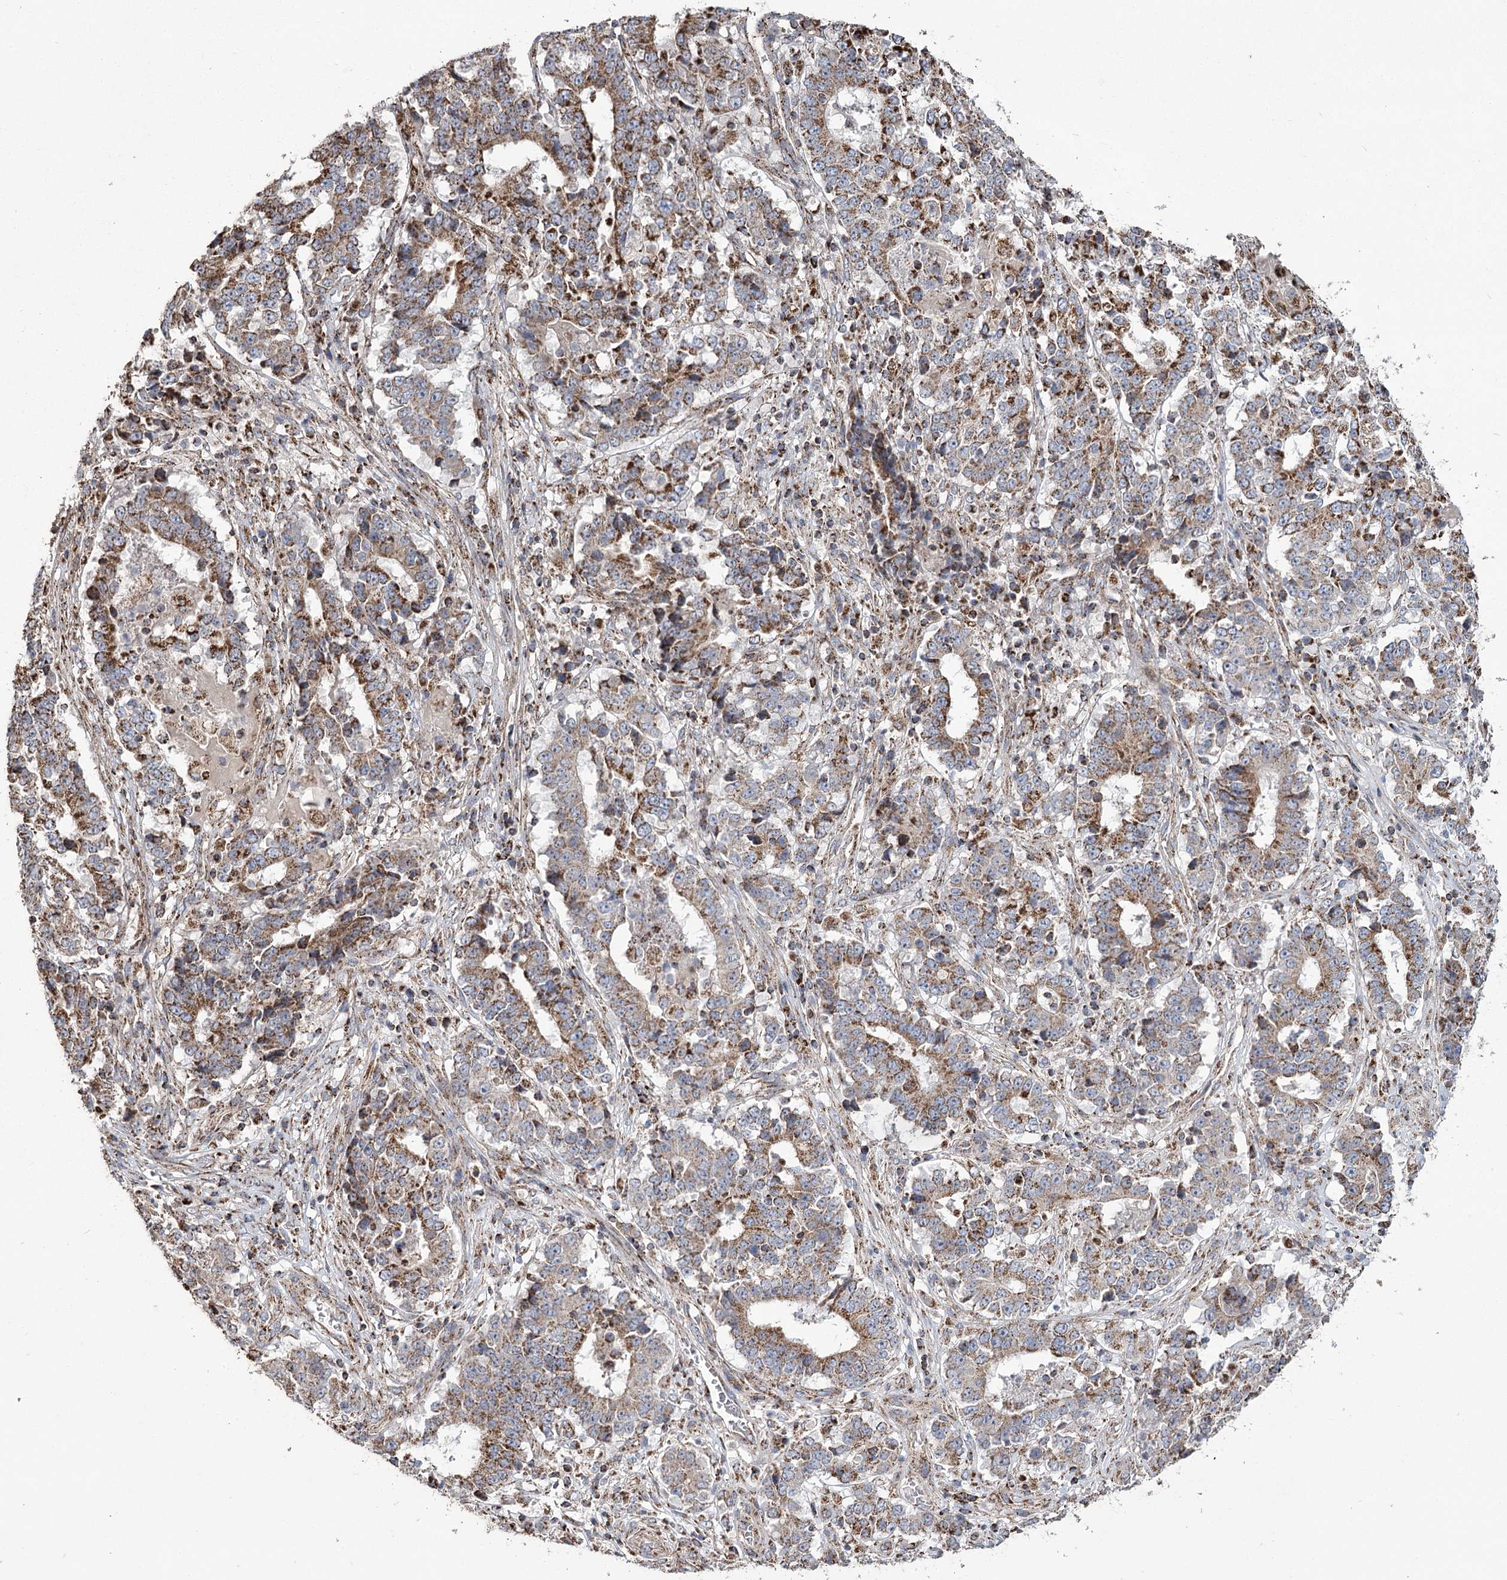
{"staining": {"intensity": "moderate", "quantity": ">75%", "location": "cytoplasmic/membranous"}, "tissue": "stomach cancer", "cell_type": "Tumor cells", "image_type": "cancer", "snomed": [{"axis": "morphology", "description": "Adenocarcinoma, NOS"}, {"axis": "topography", "description": "Stomach"}], "caption": "A photomicrograph of human stomach adenocarcinoma stained for a protein displays moderate cytoplasmic/membranous brown staining in tumor cells. (Stains: DAB in brown, nuclei in blue, Microscopy: brightfield microscopy at high magnification).", "gene": "RANBP3L", "patient": {"sex": "male", "age": 59}}